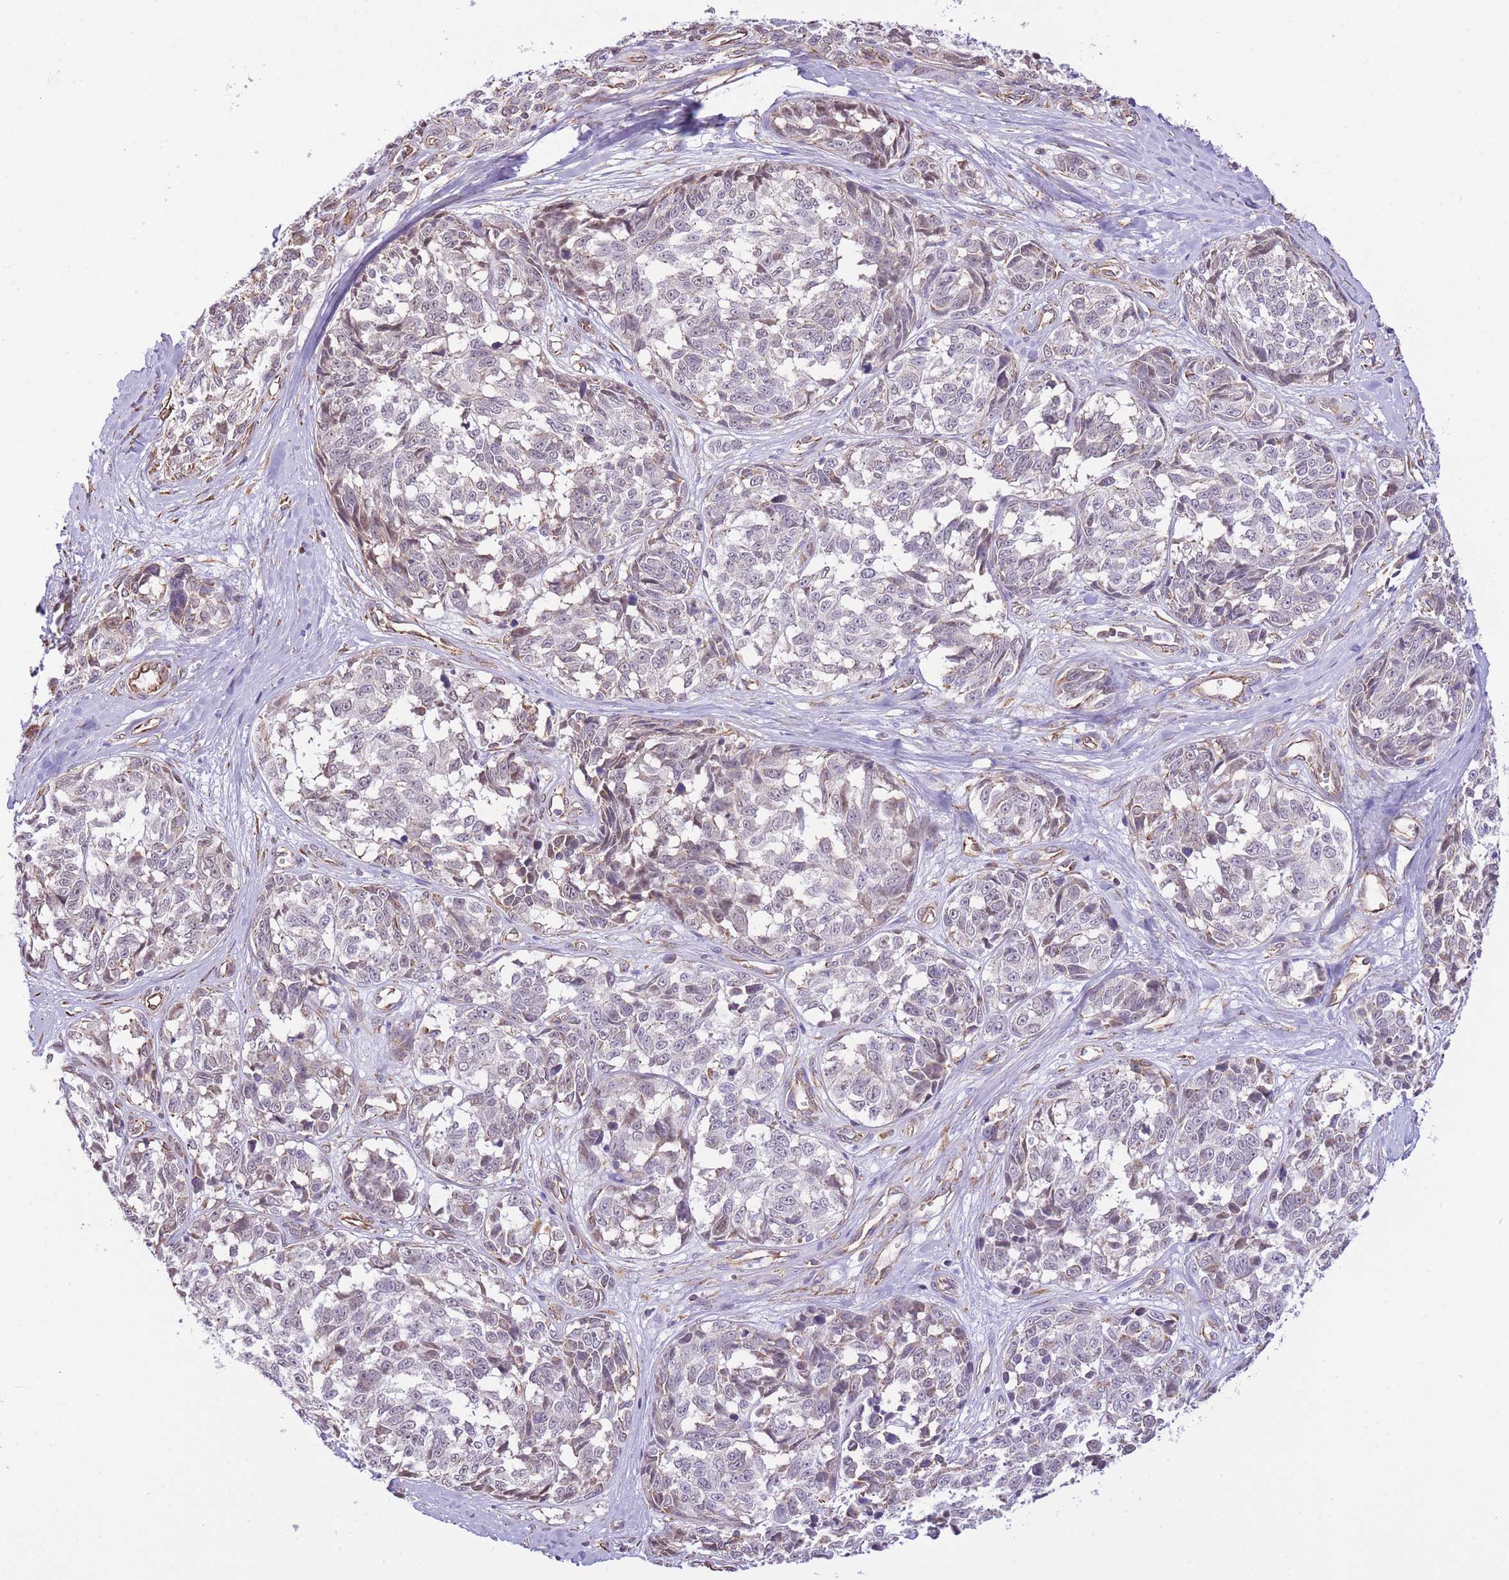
{"staining": {"intensity": "weak", "quantity": "<25%", "location": "cytoplasmic/membranous"}, "tissue": "melanoma", "cell_type": "Tumor cells", "image_type": "cancer", "snomed": [{"axis": "morphology", "description": "Normal tissue, NOS"}, {"axis": "morphology", "description": "Malignant melanoma, NOS"}, {"axis": "topography", "description": "Skin"}], "caption": "This is an immunohistochemistry micrograph of malignant melanoma. There is no positivity in tumor cells.", "gene": "PSG8", "patient": {"sex": "female", "age": 64}}